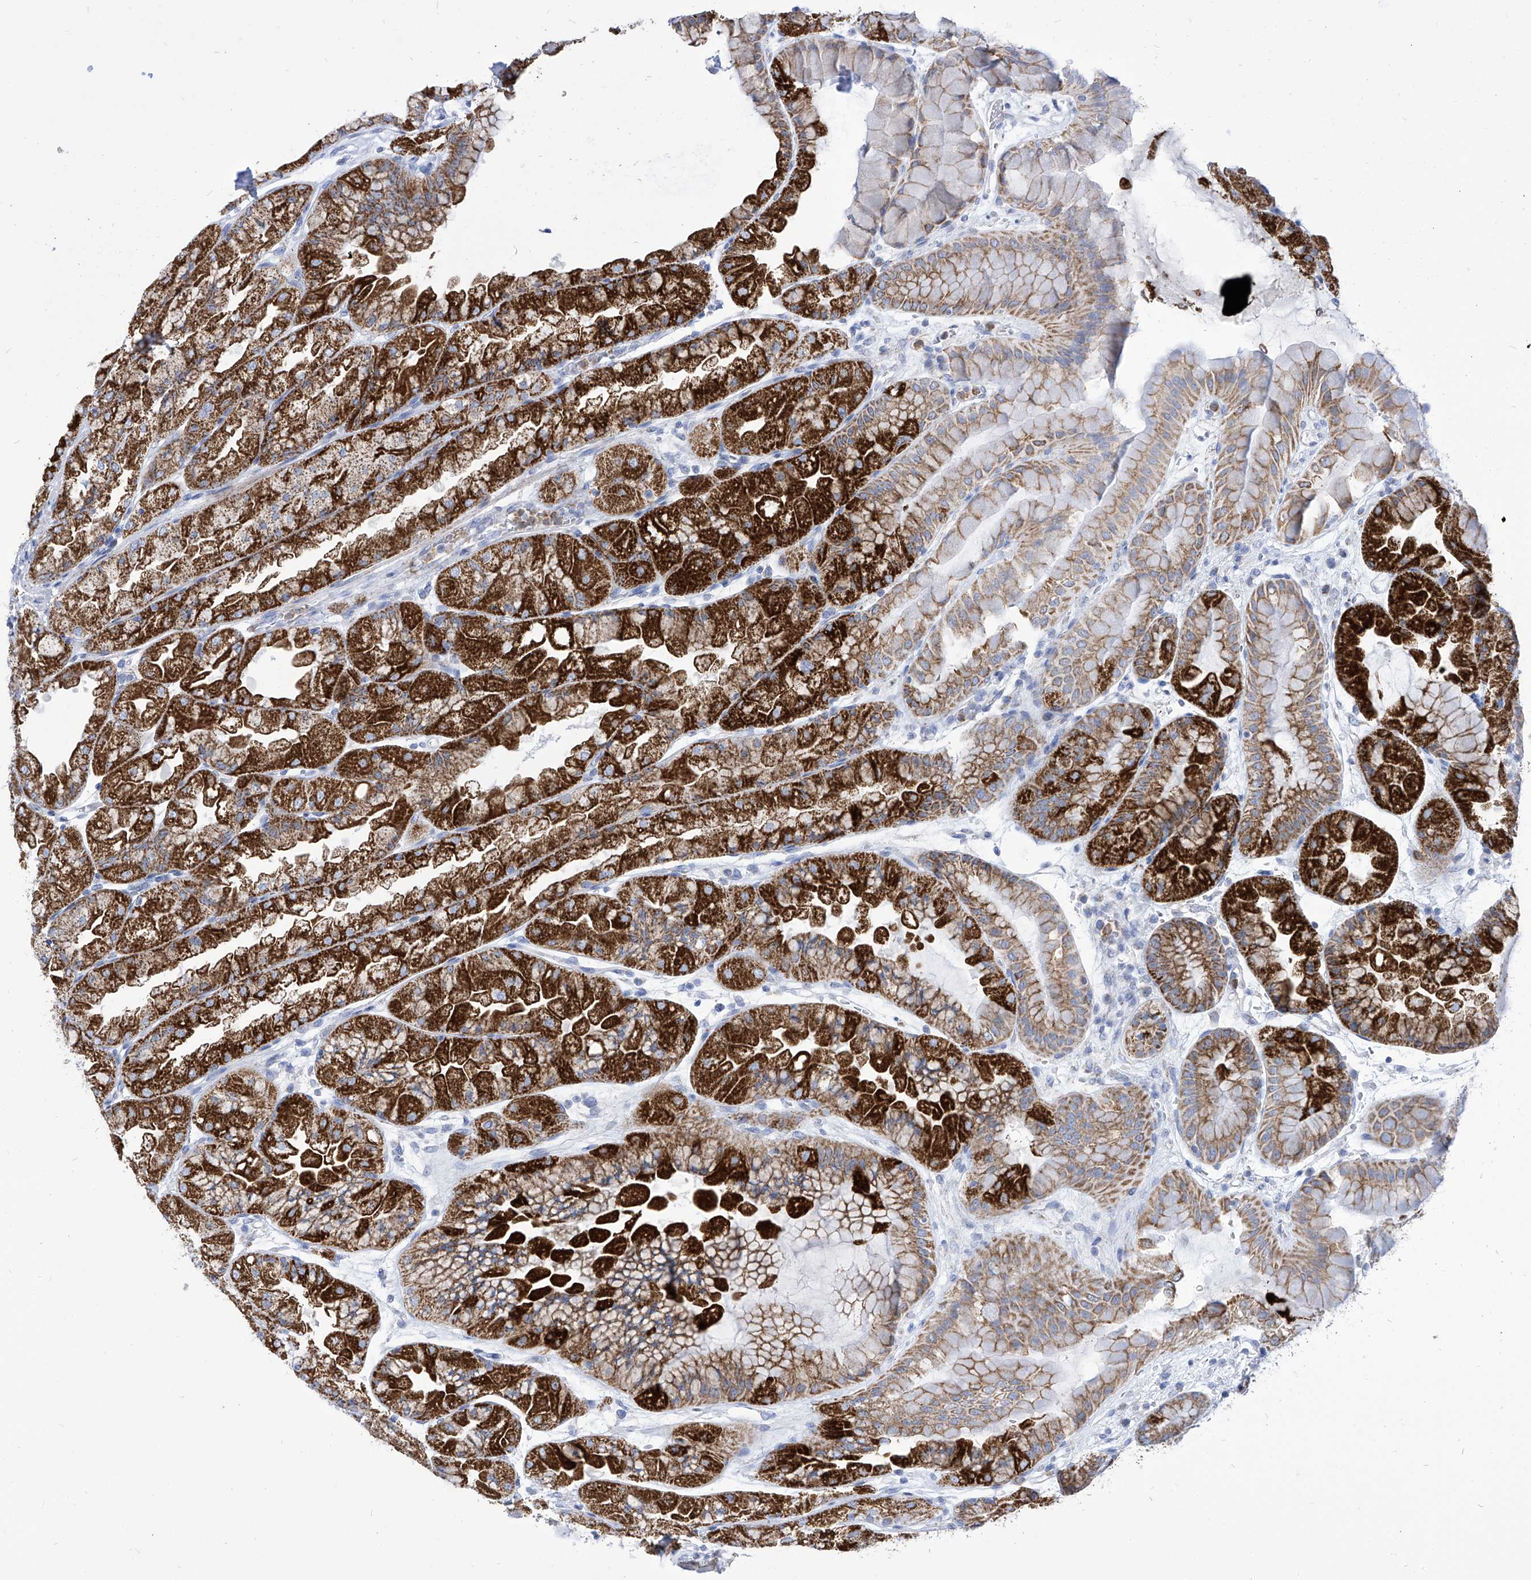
{"staining": {"intensity": "strong", "quantity": ">75%", "location": "cytoplasmic/membranous"}, "tissue": "stomach", "cell_type": "Glandular cells", "image_type": "normal", "snomed": [{"axis": "morphology", "description": "Normal tissue, NOS"}, {"axis": "topography", "description": "Stomach, upper"}], "caption": "The image shows immunohistochemical staining of unremarkable stomach. There is strong cytoplasmic/membranous expression is present in about >75% of glandular cells.", "gene": "COQ3", "patient": {"sex": "male", "age": 47}}